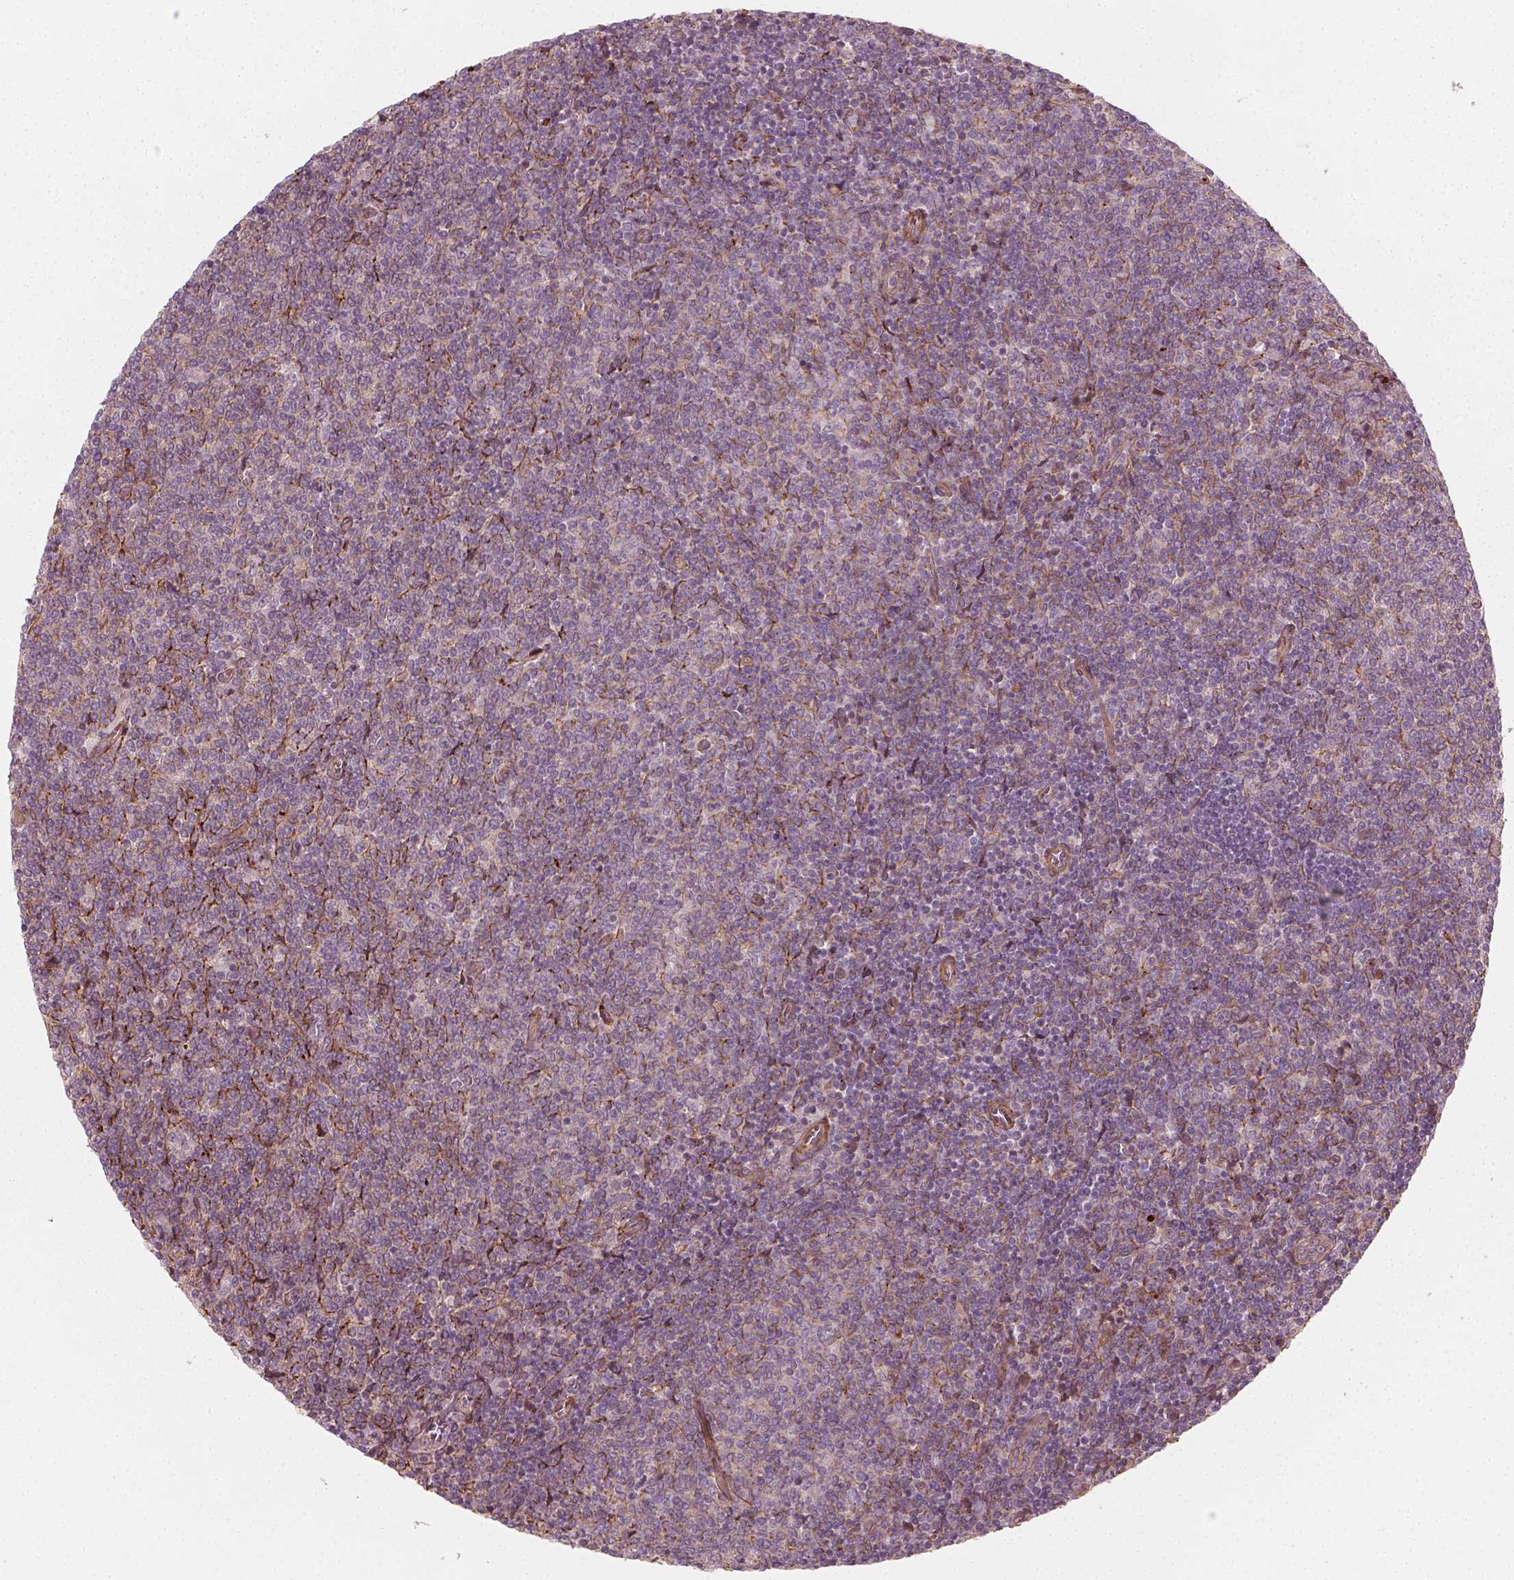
{"staining": {"intensity": "negative", "quantity": "none", "location": "none"}, "tissue": "lymphoma", "cell_type": "Tumor cells", "image_type": "cancer", "snomed": [{"axis": "morphology", "description": "Malignant lymphoma, non-Hodgkin's type, Low grade"}, {"axis": "topography", "description": "Lymph node"}], "caption": "Lymphoma was stained to show a protein in brown. There is no significant staining in tumor cells.", "gene": "NPTN", "patient": {"sex": "male", "age": 52}}